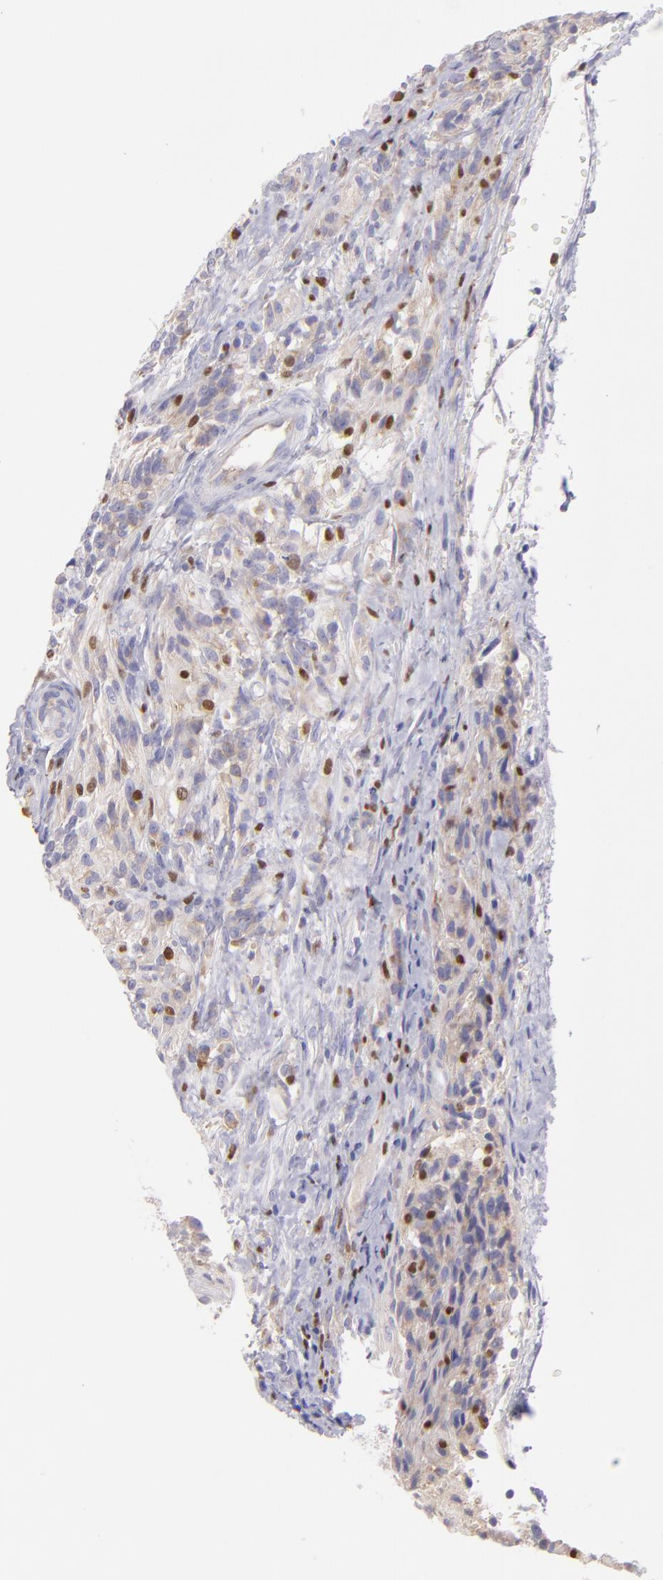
{"staining": {"intensity": "weak", "quantity": ">75%", "location": "cytoplasmic/membranous"}, "tissue": "glioma", "cell_type": "Tumor cells", "image_type": "cancer", "snomed": [{"axis": "morphology", "description": "Normal tissue, NOS"}, {"axis": "morphology", "description": "Glioma, malignant, High grade"}, {"axis": "topography", "description": "Cerebral cortex"}], "caption": "Glioma tissue displays weak cytoplasmic/membranous expression in approximately >75% of tumor cells, visualized by immunohistochemistry.", "gene": "IRF8", "patient": {"sex": "male", "age": 56}}